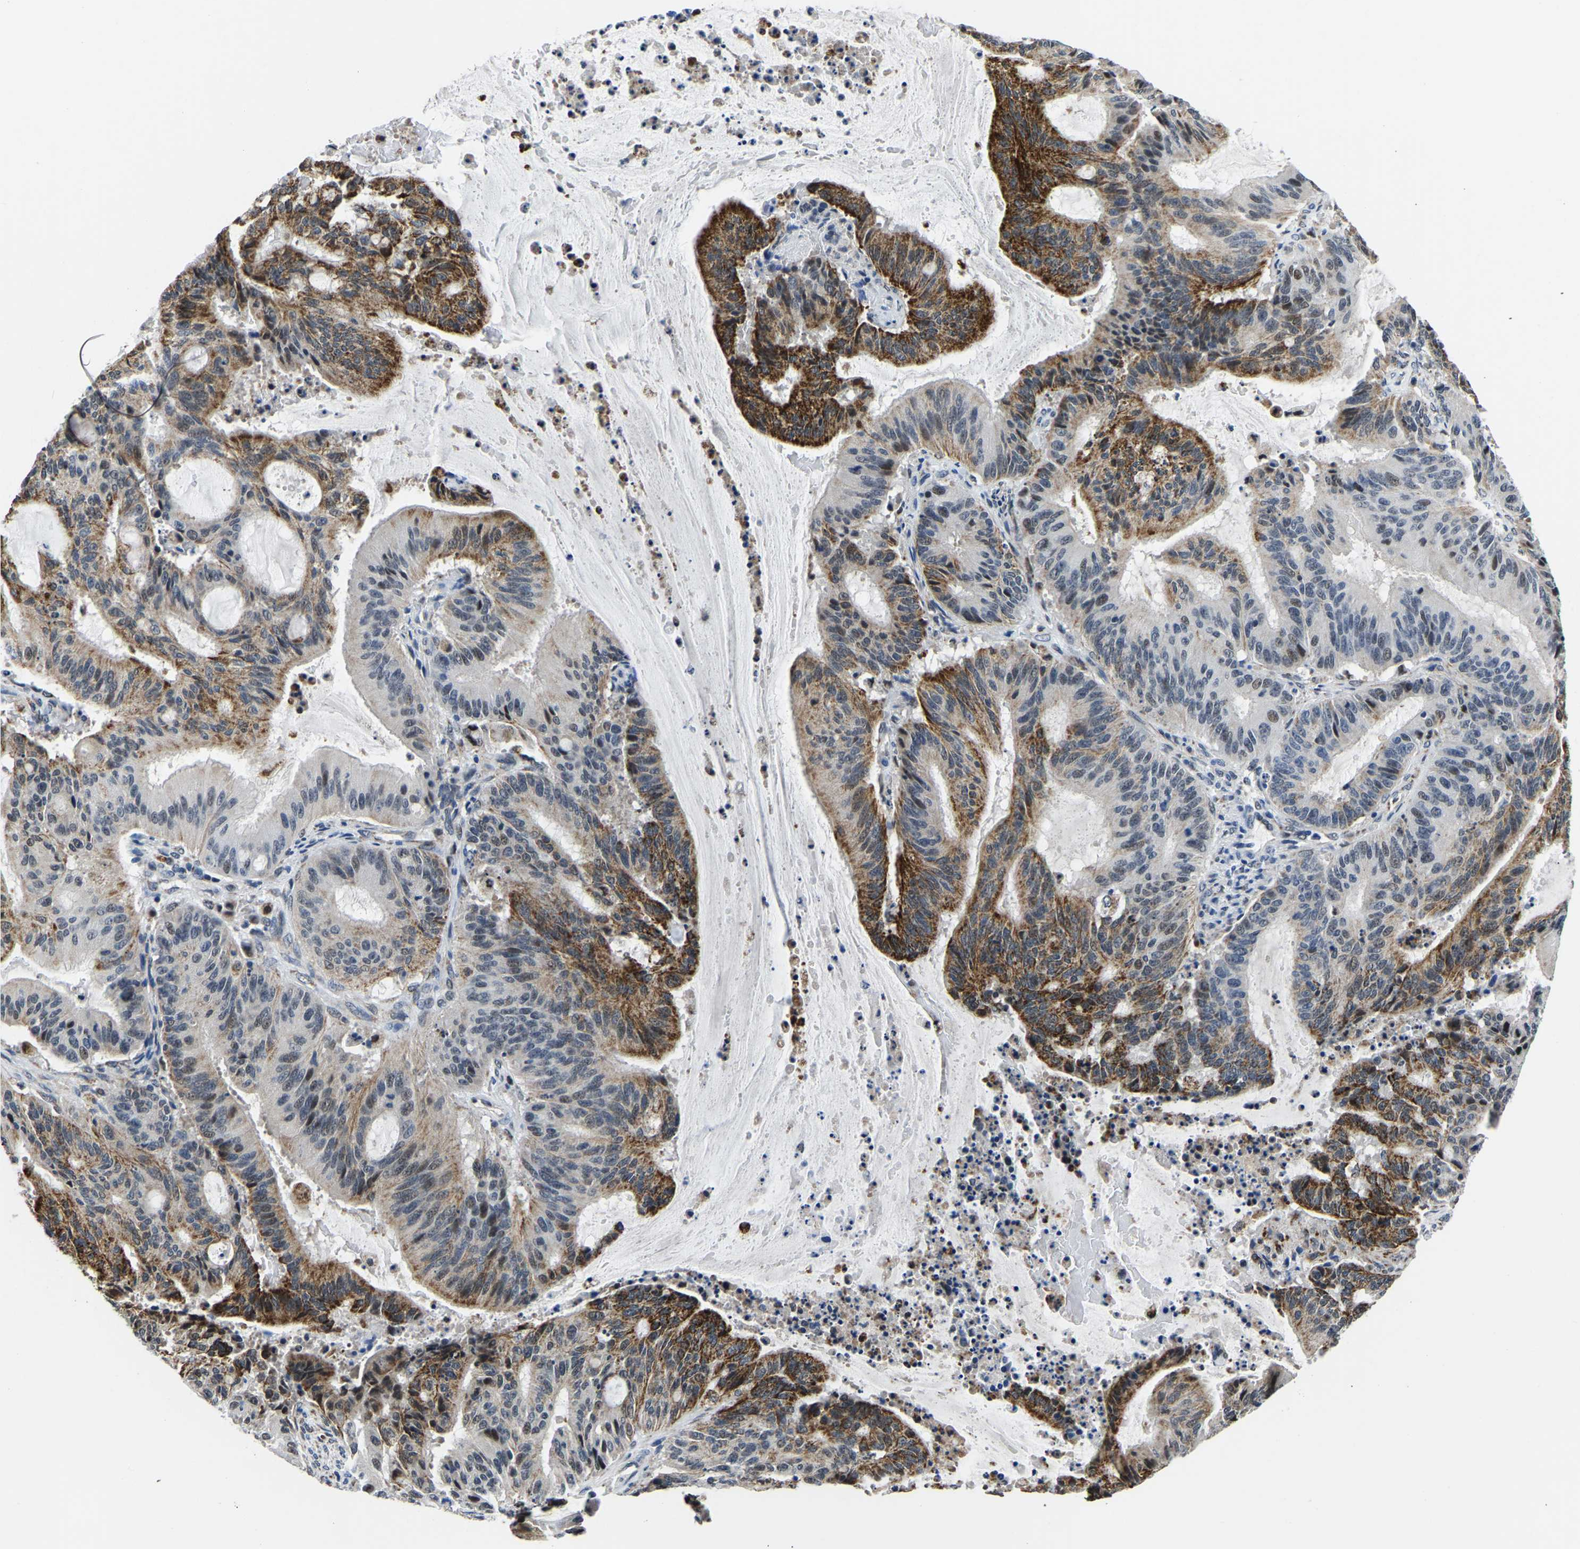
{"staining": {"intensity": "strong", "quantity": "25%-75%", "location": "cytoplasmic/membranous,nuclear"}, "tissue": "liver cancer", "cell_type": "Tumor cells", "image_type": "cancer", "snomed": [{"axis": "morphology", "description": "Normal tissue, NOS"}, {"axis": "morphology", "description": "Cholangiocarcinoma"}, {"axis": "topography", "description": "Liver"}, {"axis": "topography", "description": "Peripheral nerve tissue"}], "caption": "An image of liver cancer stained for a protein reveals strong cytoplasmic/membranous and nuclear brown staining in tumor cells.", "gene": "BNIP3L", "patient": {"sex": "female", "age": 73}}